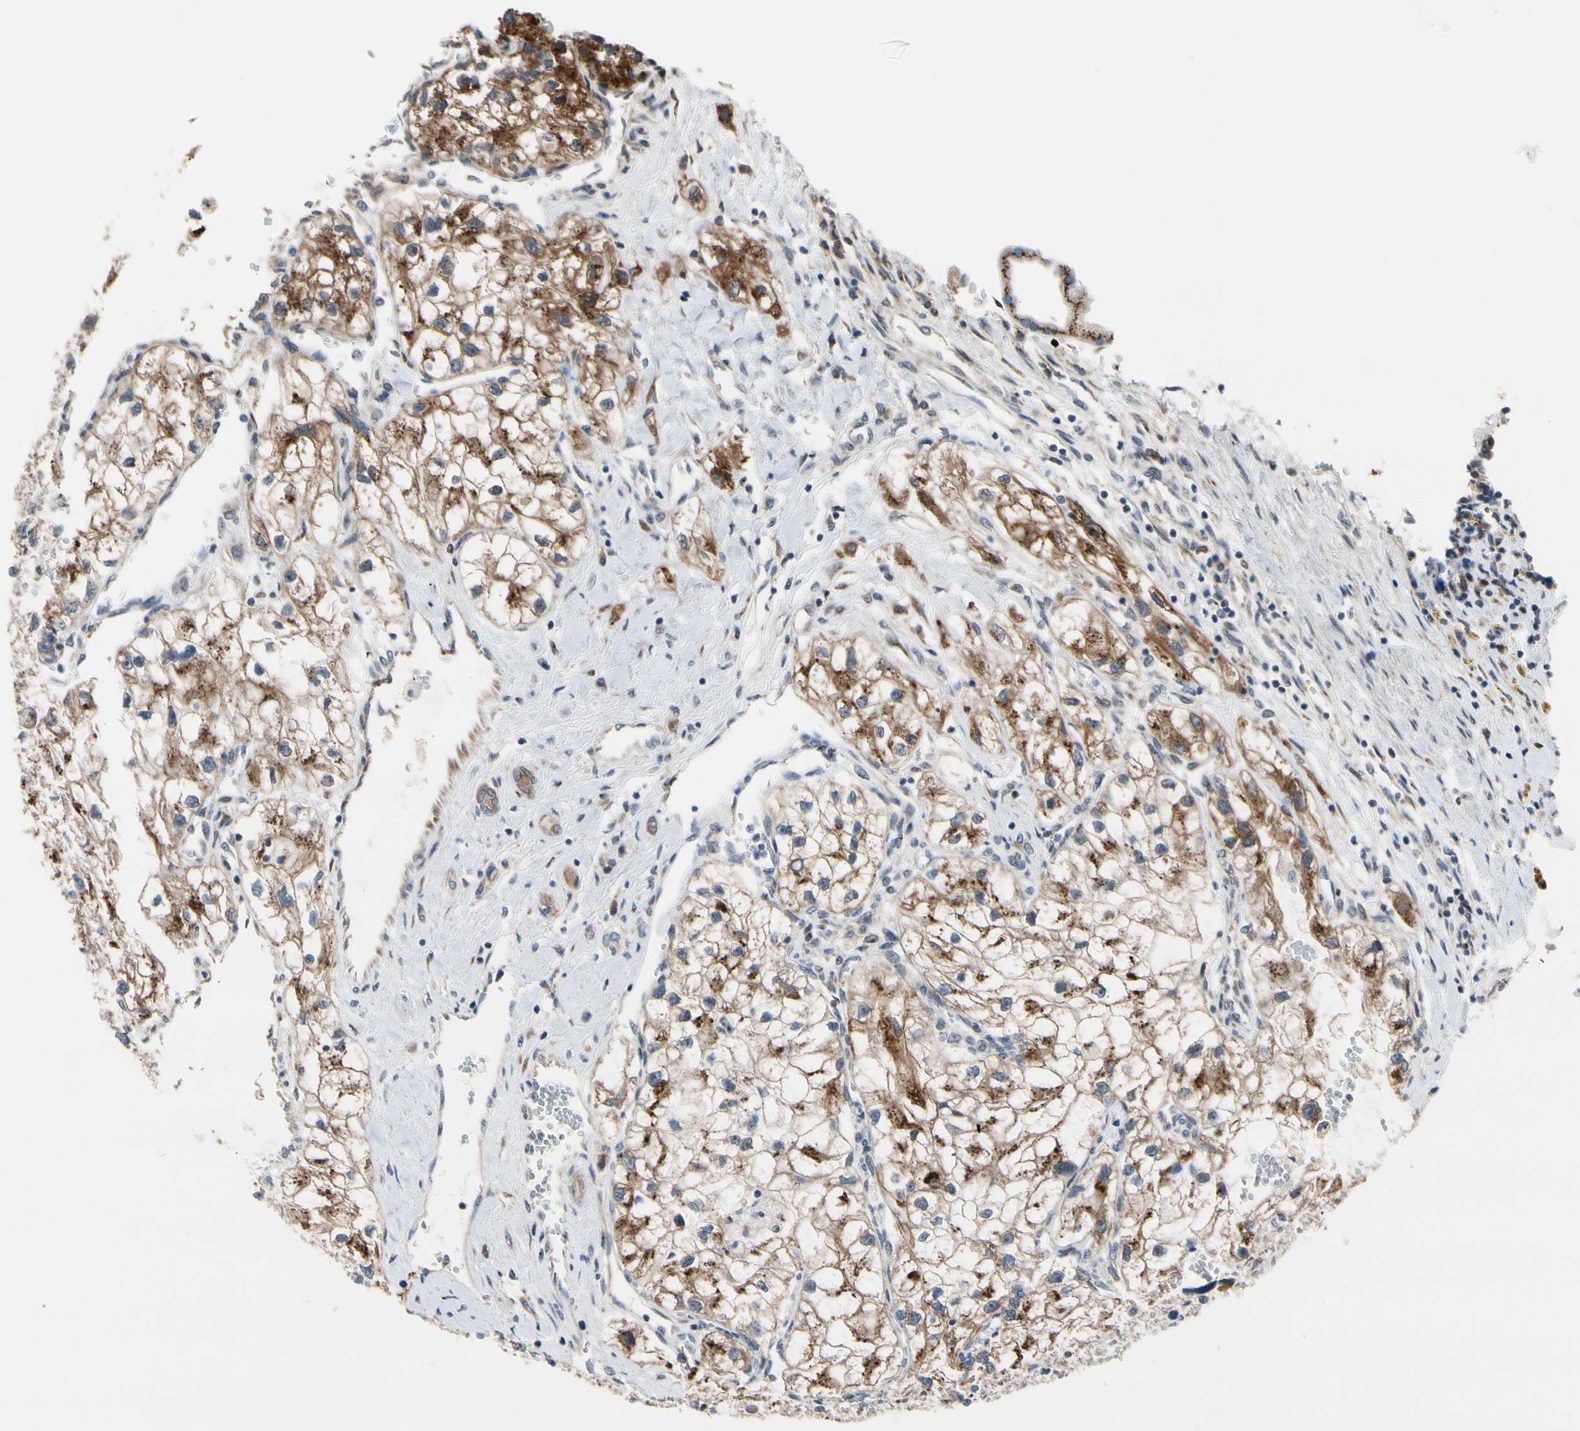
{"staining": {"intensity": "moderate", "quantity": ">75%", "location": "cytoplasmic/membranous"}, "tissue": "renal cancer", "cell_type": "Tumor cells", "image_type": "cancer", "snomed": [{"axis": "morphology", "description": "Adenocarcinoma, NOS"}, {"axis": "topography", "description": "Kidney"}], "caption": "Human adenocarcinoma (renal) stained for a protein (brown) displays moderate cytoplasmic/membranous positive expression in approximately >75% of tumor cells.", "gene": "TMED7", "patient": {"sex": "female", "age": 70}}